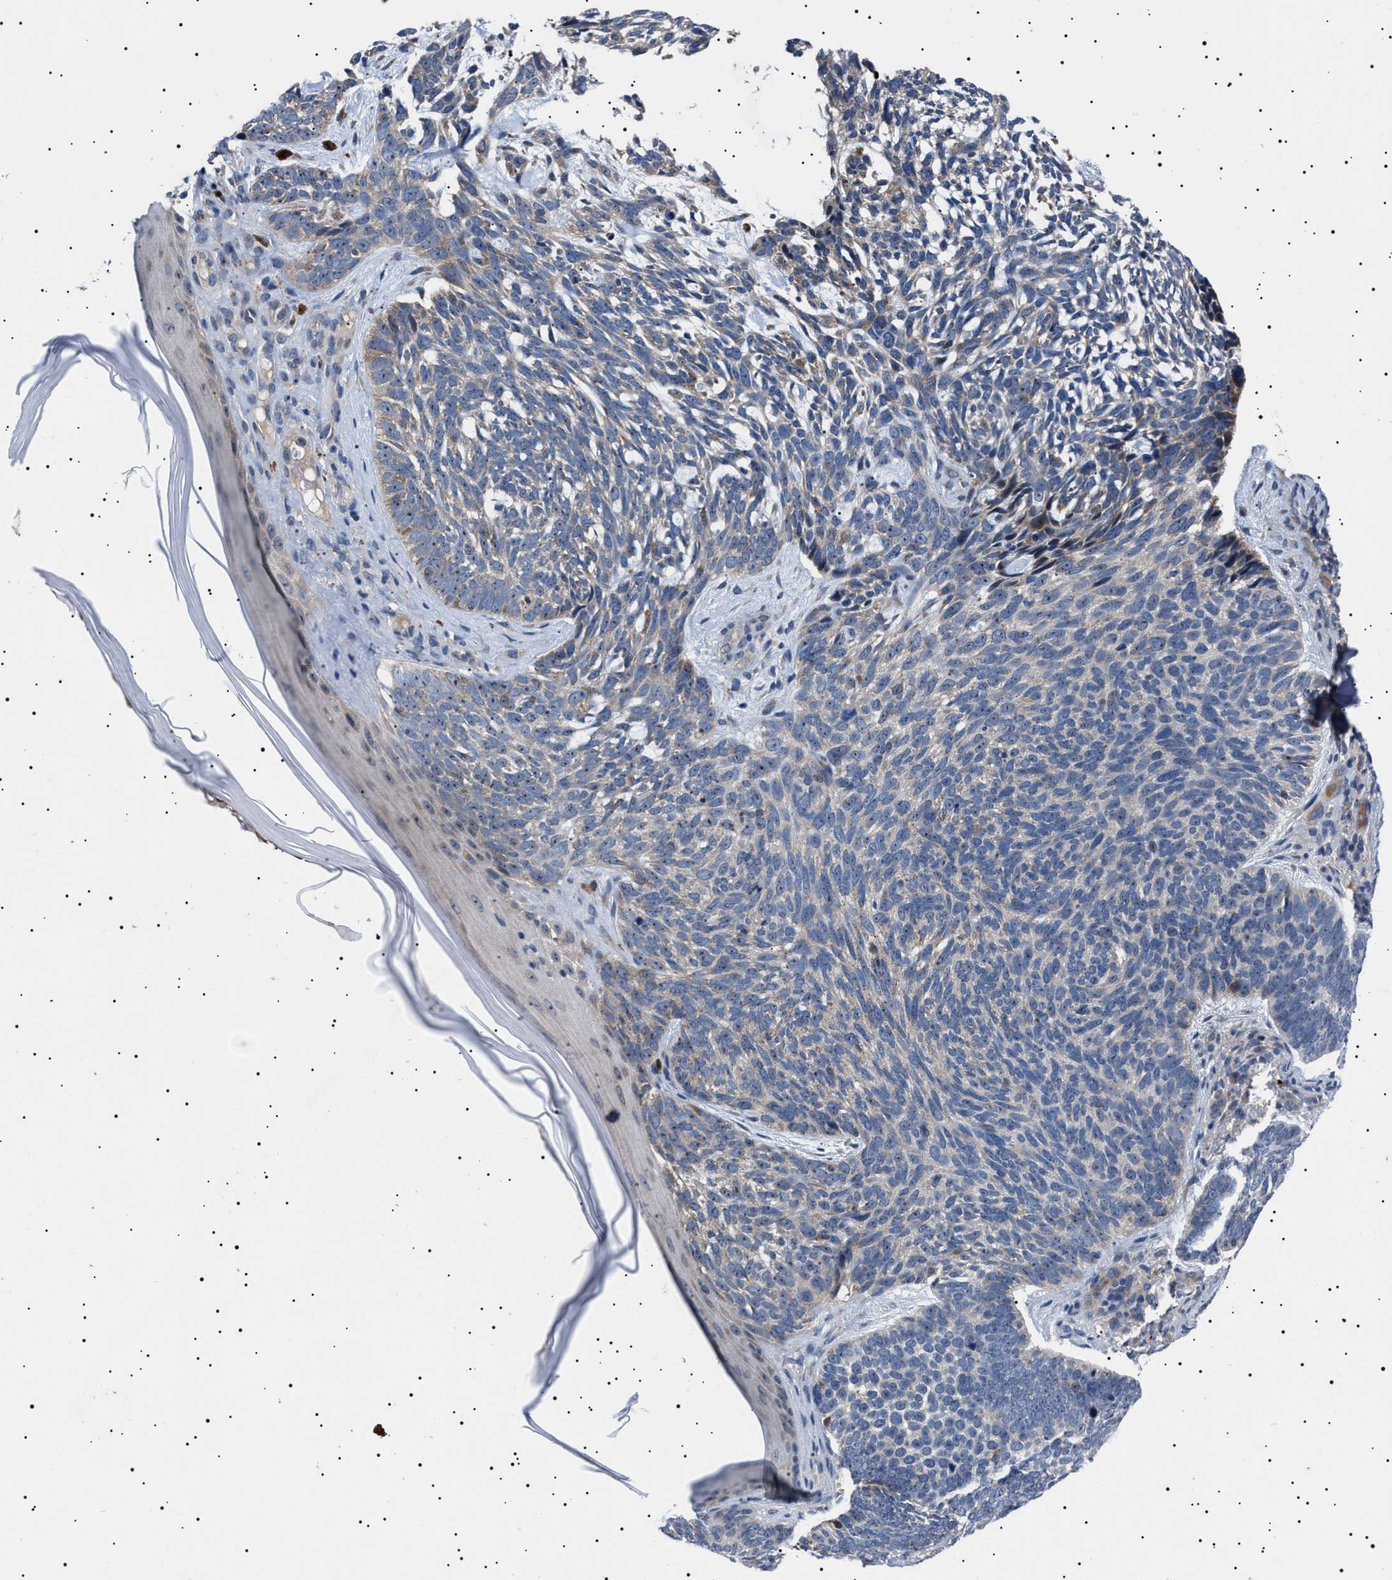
{"staining": {"intensity": "weak", "quantity": "<25%", "location": "nuclear"}, "tissue": "skin cancer", "cell_type": "Tumor cells", "image_type": "cancer", "snomed": [{"axis": "morphology", "description": "Basal cell carcinoma"}, {"axis": "topography", "description": "Skin"}, {"axis": "topography", "description": "Skin of head"}], "caption": "Human skin basal cell carcinoma stained for a protein using IHC reveals no staining in tumor cells.", "gene": "PTRH1", "patient": {"sex": "female", "age": 85}}